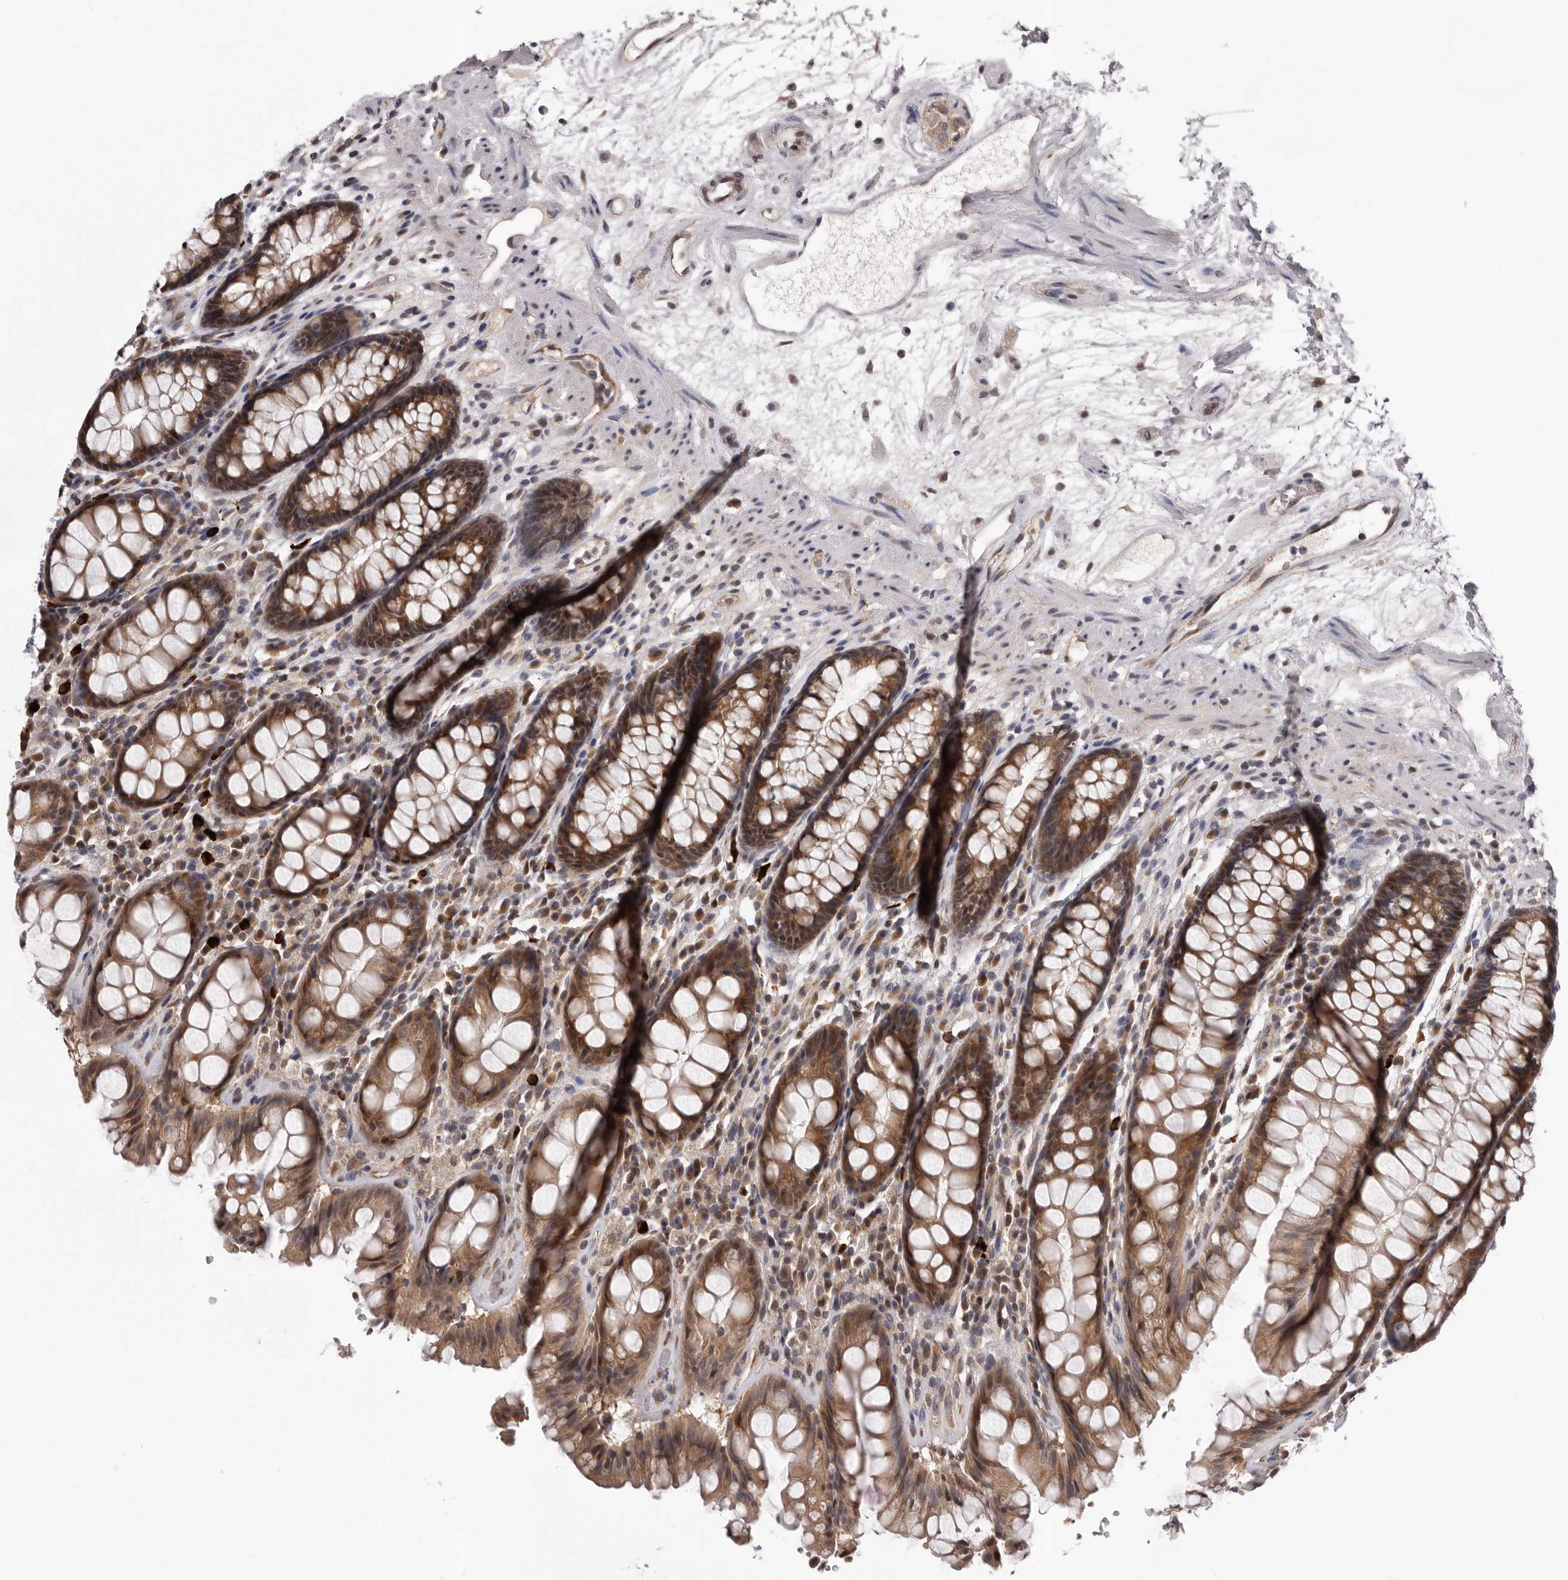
{"staining": {"intensity": "strong", "quantity": ">75%", "location": "cytoplasmic/membranous"}, "tissue": "rectum", "cell_type": "Glandular cells", "image_type": "normal", "snomed": [{"axis": "morphology", "description": "Normal tissue, NOS"}, {"axis": "topography", "description": "Rectum"}], "caption": "Rectum stained with IHC shows strong cytoplasmic/membranous positivity in approximately >75% of glandular cells.", "gene": "MED8", "patient": {"sex": "male", "age": 64}}